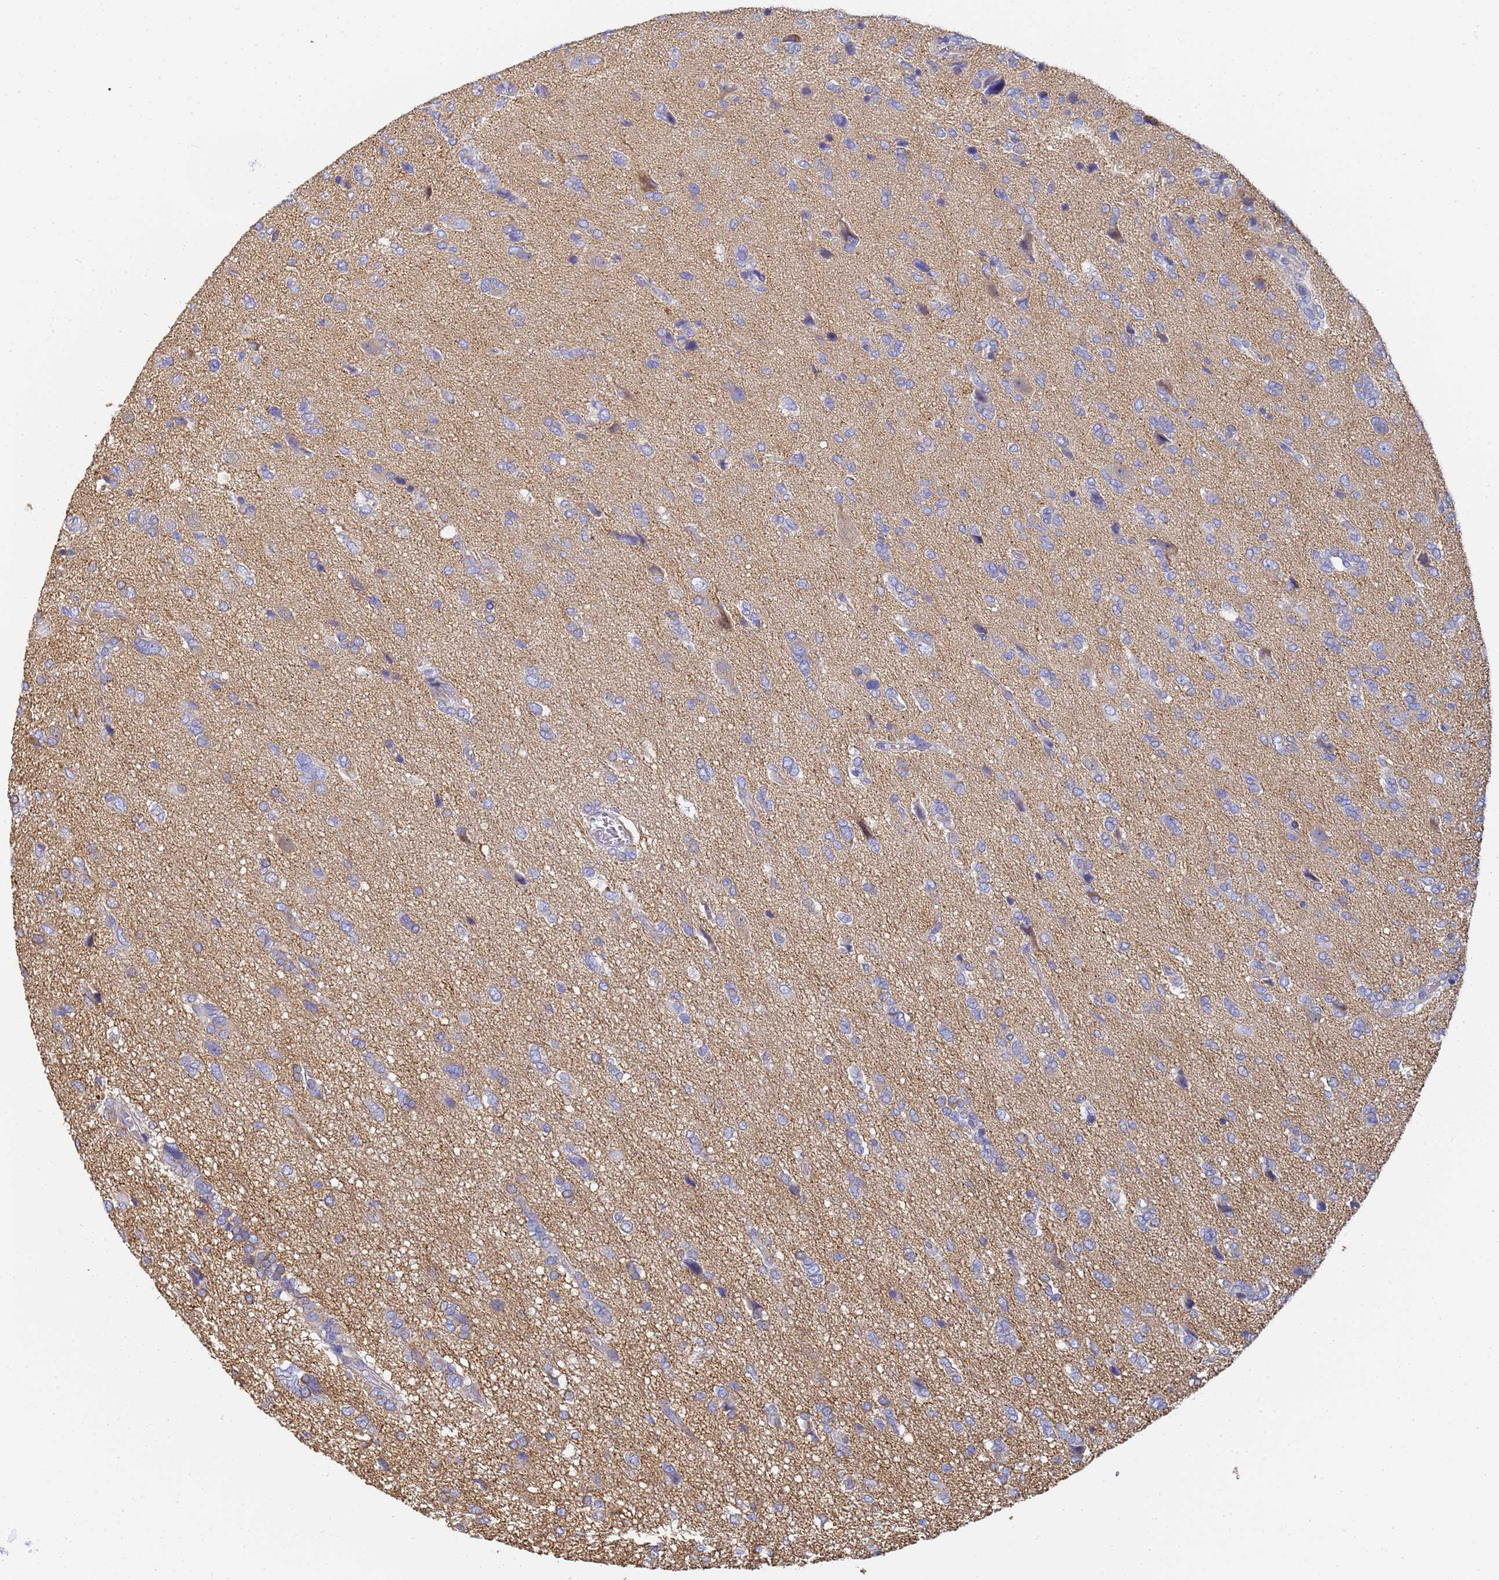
{"staining": {"intensity": "negative", "quantity": "none", "location": "none"}, "tissue": "glioma", "cell_type": "Tumor cells", "image_type": "cancer", "snomed": [{"axis": "morphology", "description": "Glioma, malignant, High grade"}, {"axis": "topography", "description": "Brain"}], "caption": "Tumor cells show no significant protein positivity in high-grade glioma (malignant).", "gene": "TUBB1", "patient": {"sex": "female", "age": 59}}